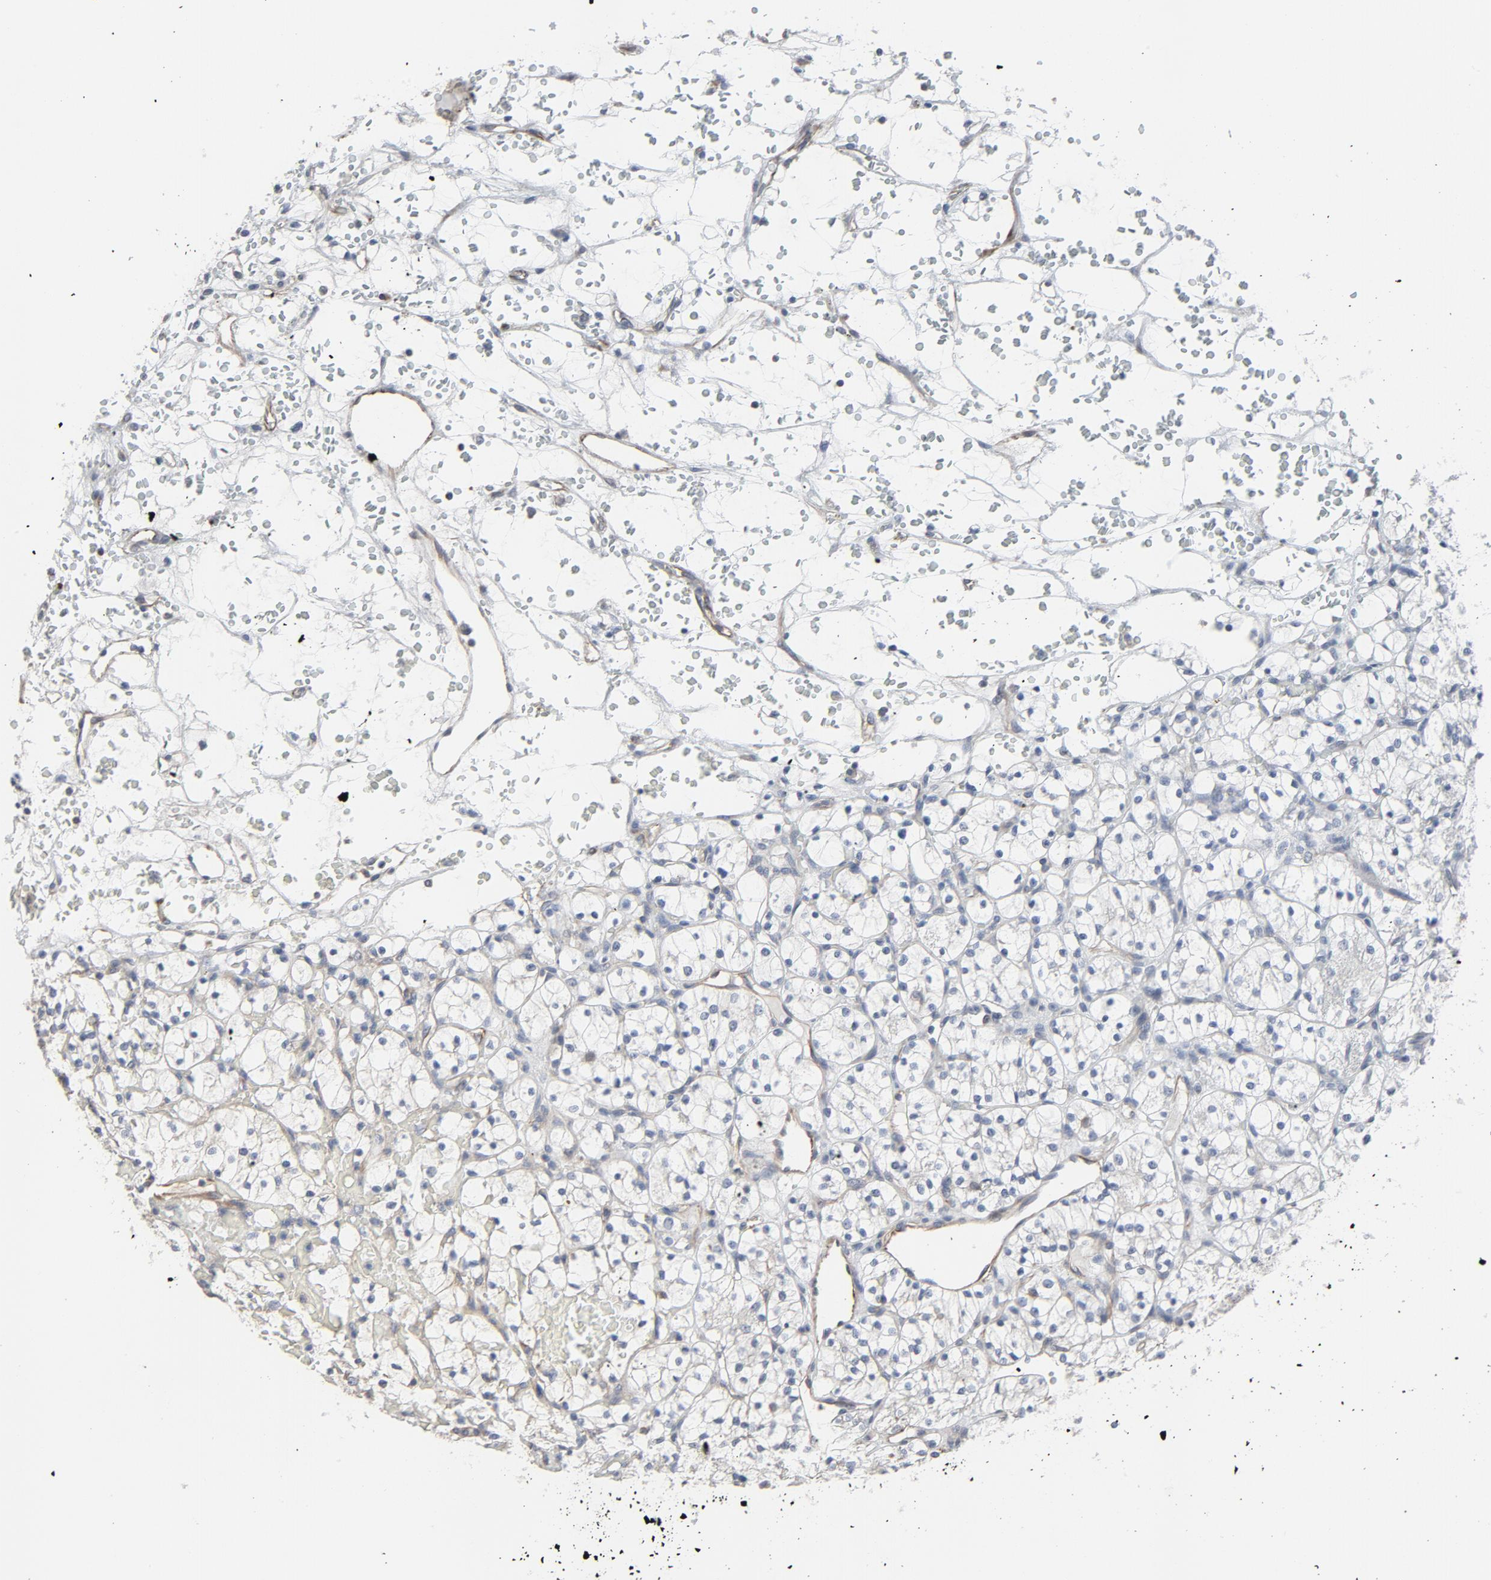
{"staining": {"intensity": "negative", "quantity": "none", "location": "none"}, "tissue": "renal cancer", "cell_type": "Tumor cells", "image_type": "cancer", "snomed": [{"axis": "morphology", "description": "Adenocarcinoma, NOS"}, {"axis": "topography", "description": "Kidney"}], "caption": "Renal cancer was stained to show a protein in brown. There is no significant positivity in tumor cells.", "gene": "TRIOBP", "patient": {"sex": "female", "age": 60}}